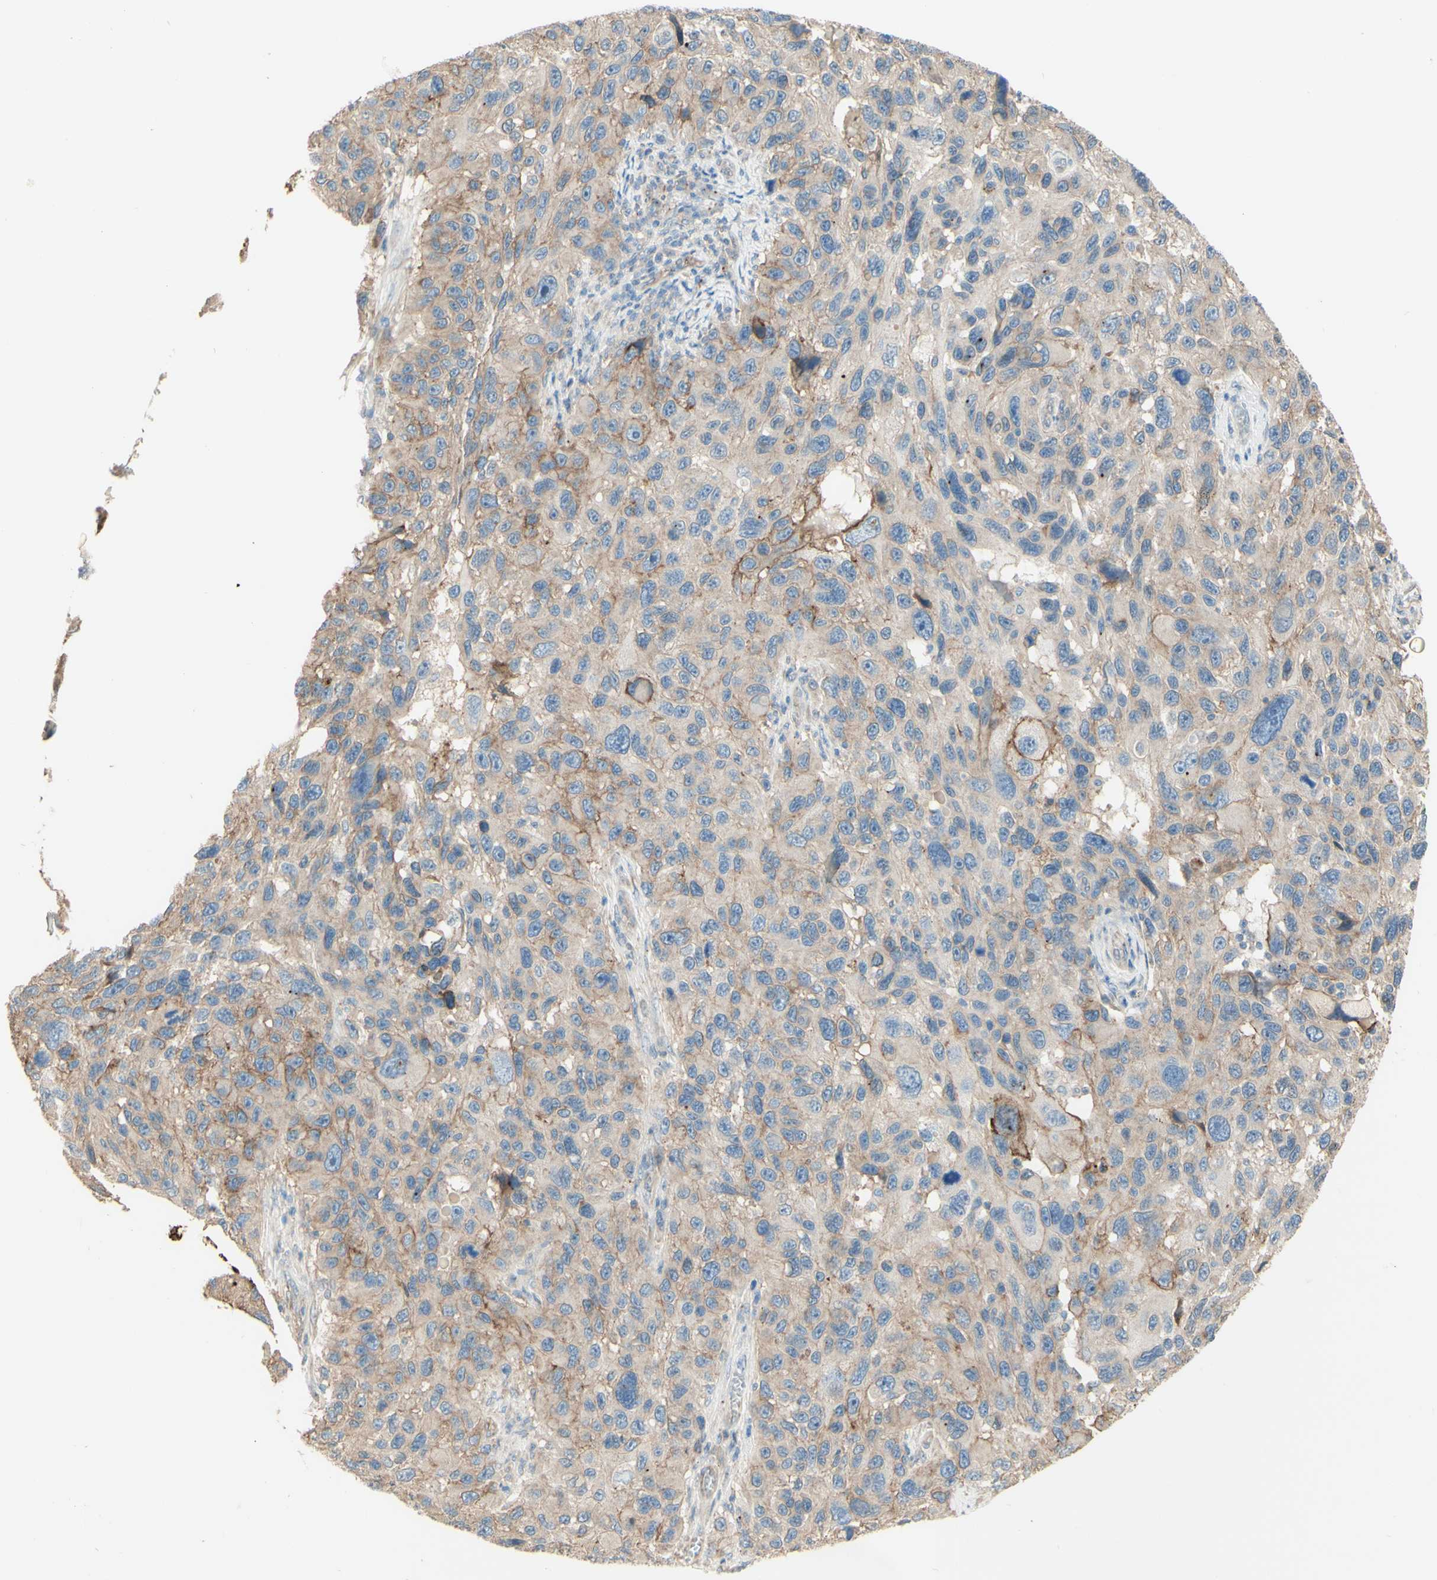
{"staining": {"intensity": "moderate", "quantity": ">75%", "location": "cytoplasmic/membranous"}, "tissue": "melanoma", "cell_type": "Tumor cells", "image_type": "cancer", "snomed": [{"axis": "morphology", "description": "Malignant melanoma, NOS"}, {"axis": "topography", "description": "Skin"}], "caption": "Immunohistochemical staining of human melanoma shows medium levels of moderate cytoplasmic/membranous expression in approximately >75% of tumor cells.", "gene": "RNF149", "patient": {"sex": "male", "age": 53}}